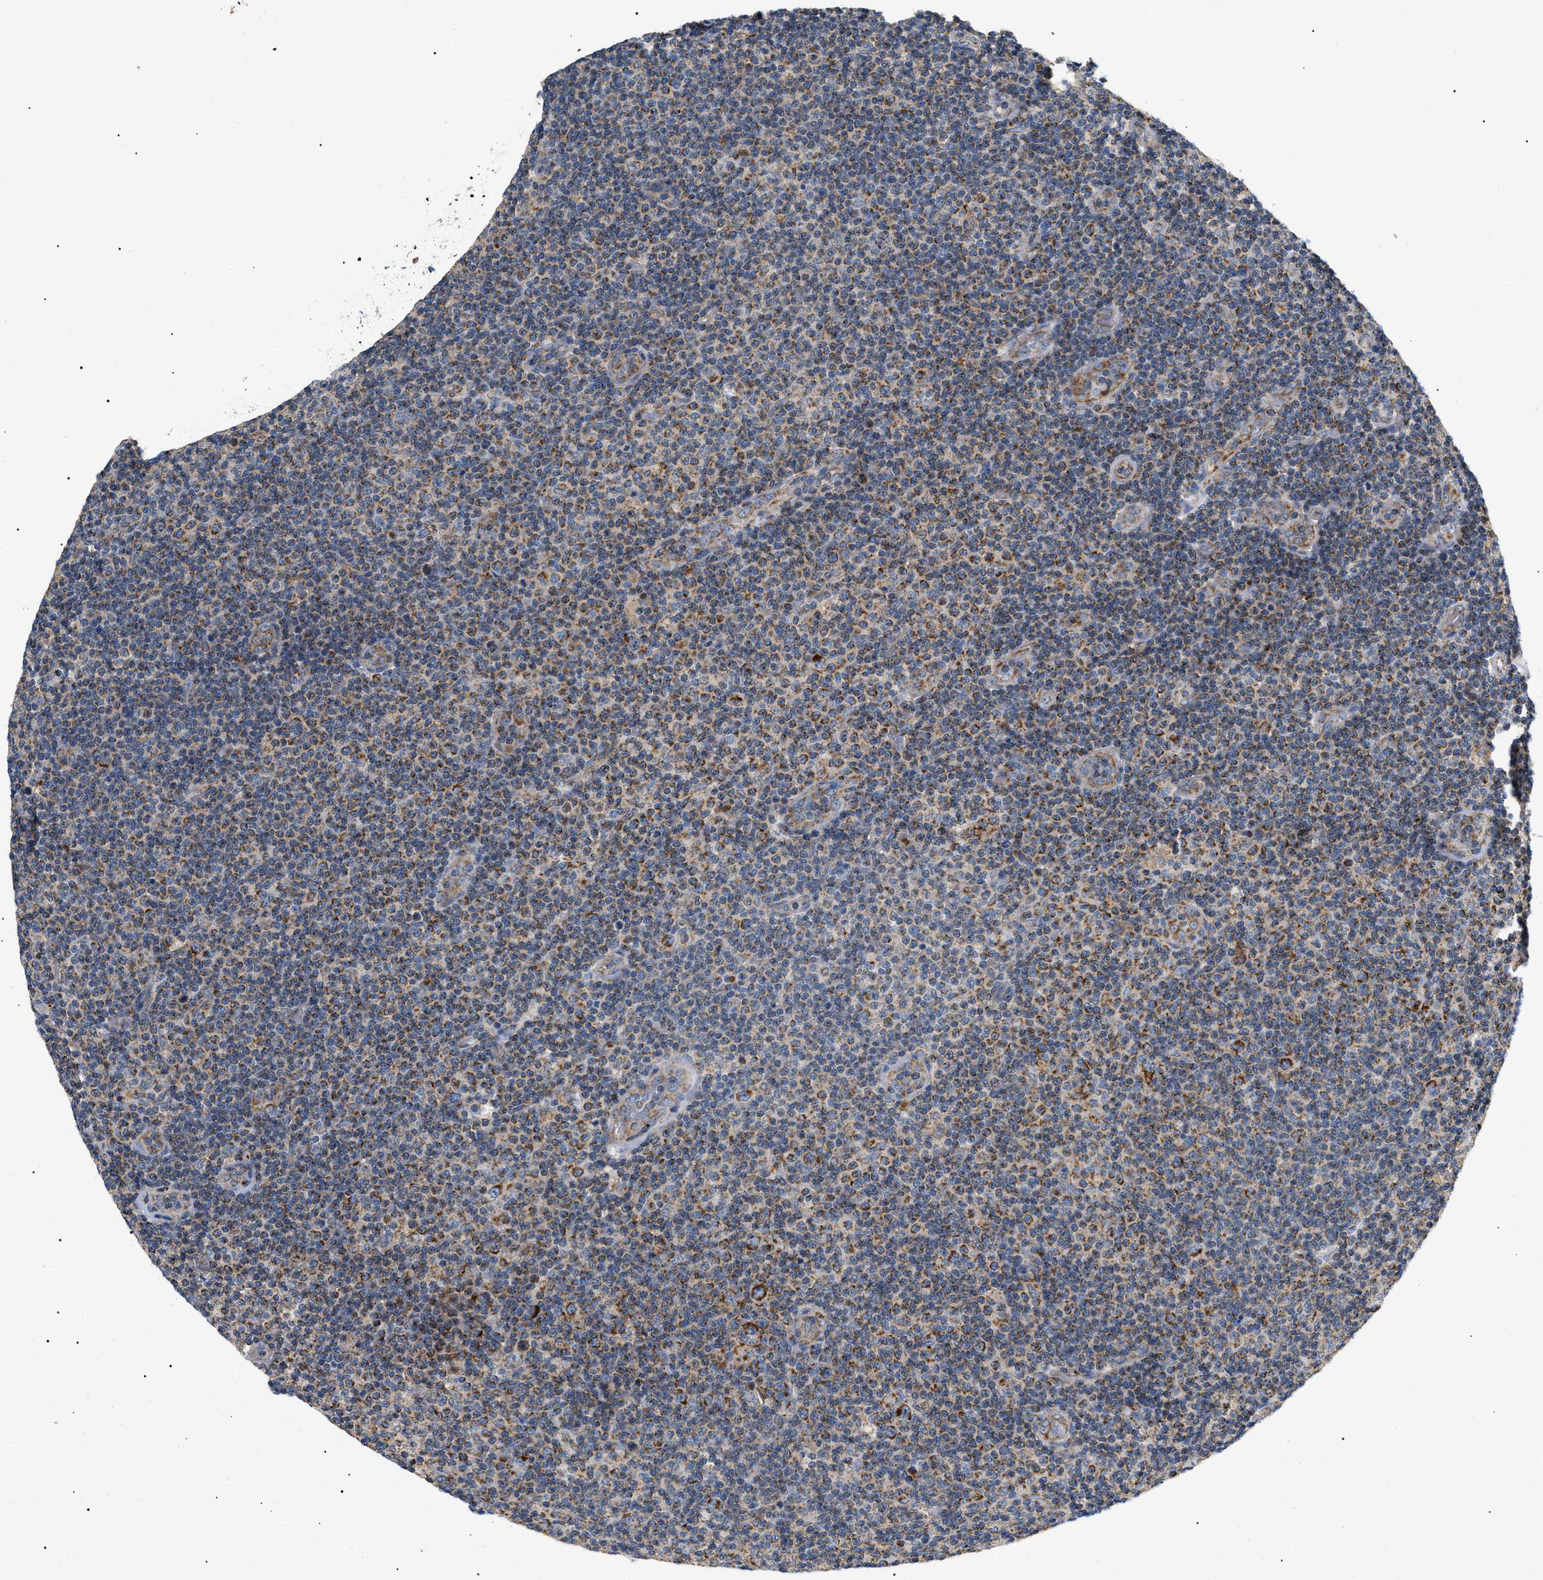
{"staining": {"intensity": "moderate", "quantity": ">75%", "location": "cytoplasmic/membranous"}, "tissue": "lymphoma", "cell_type": "Tumor cells", "image_type": "cancer", "snomed": [{"axis": "morphology", "description": "Malignant lymphoma, non-Hodgkin's type, Low grade"}, {"axis": "topography", "description": "Lymph node"}], "caption": "This photomicrograph displays immunohistochemistry (IHC) staining of lymphoma, with medium moderate cytoplasmic/membranous expression in approximately >75% of tumor cells.", "gene": "TOMM6", "patient": {"sex": "male", "age": 83}}